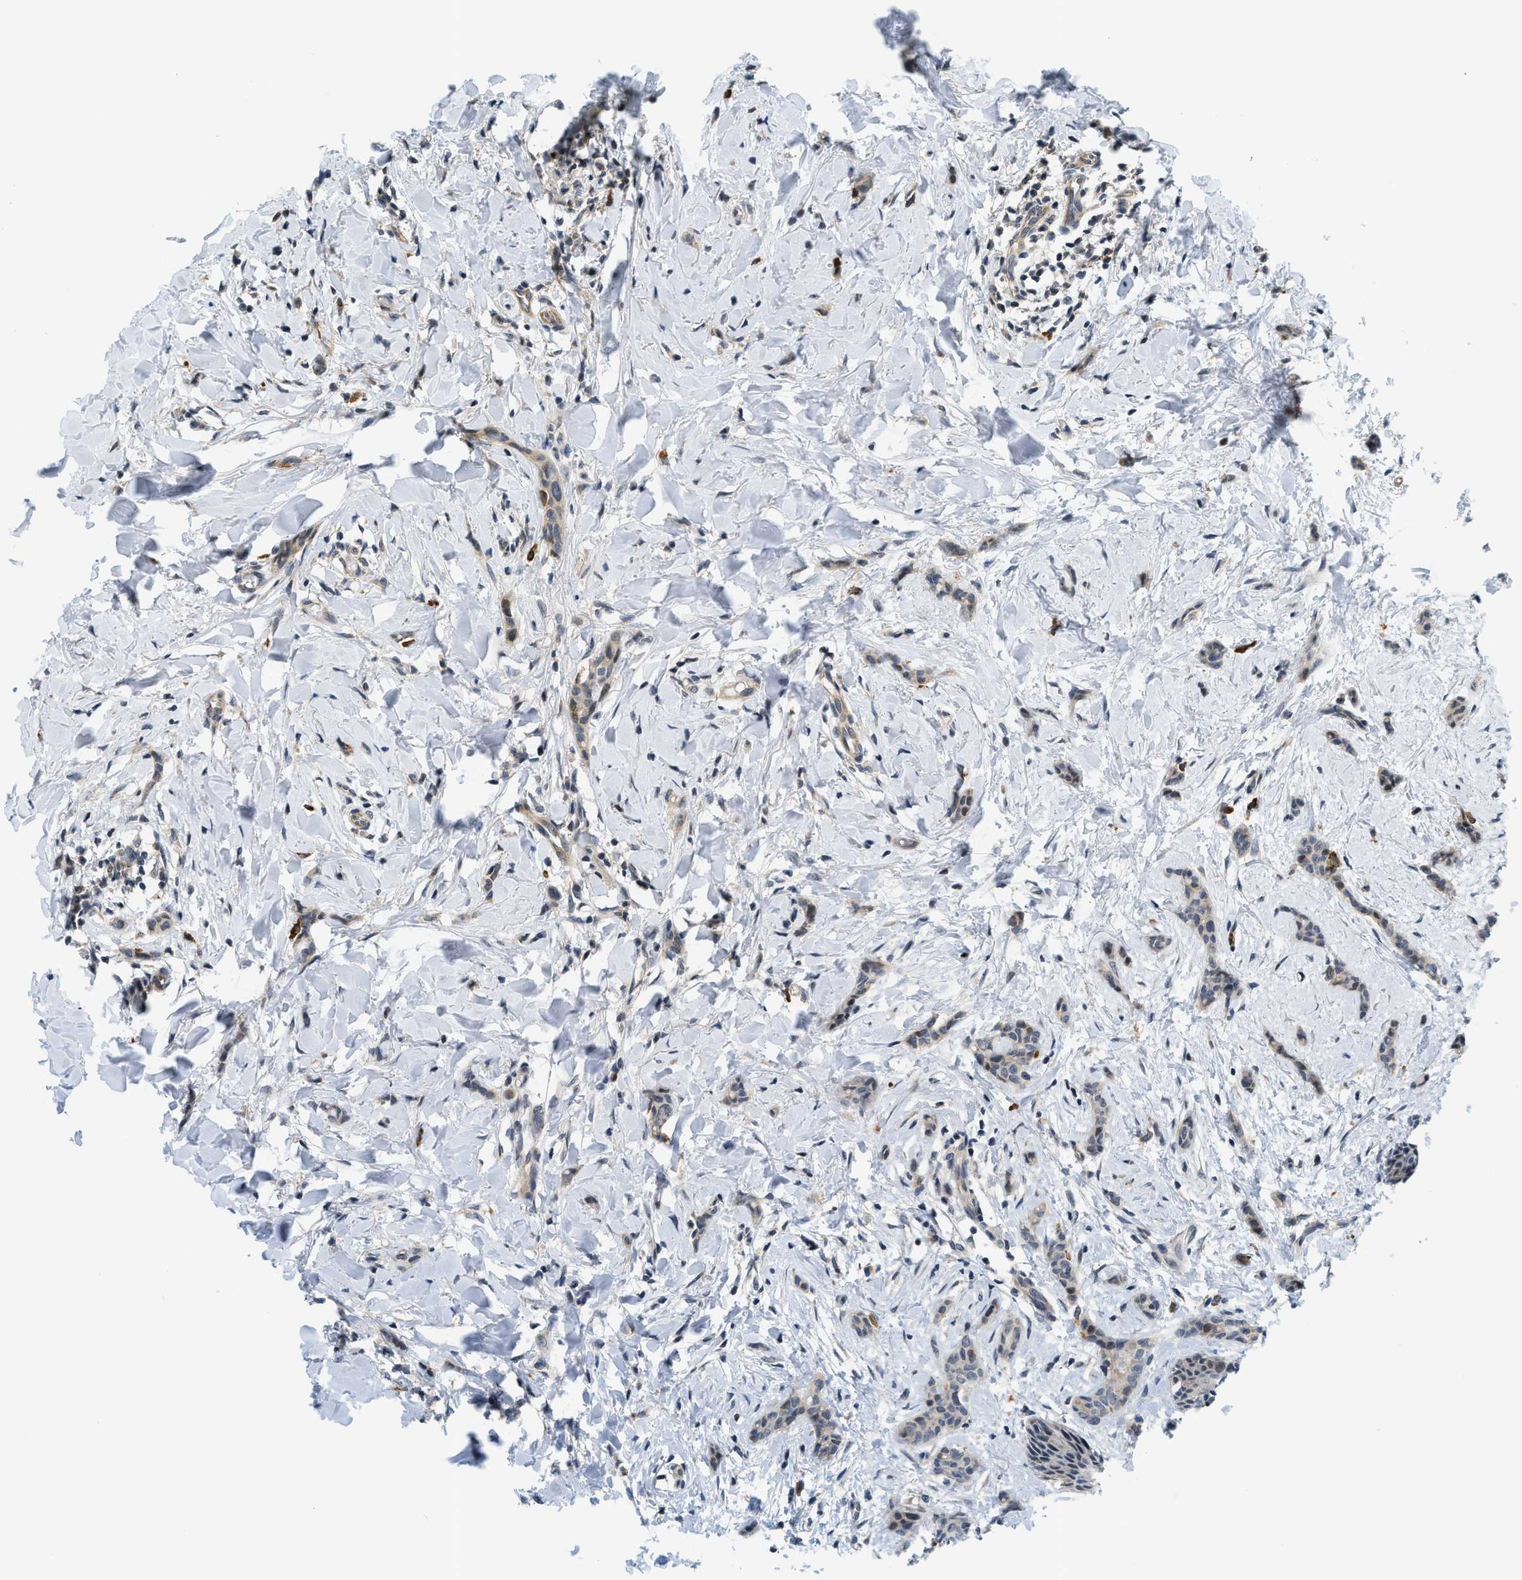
{"staining": {"intensity": "negative", "quantity": "none", "location": "none"}, "tissue": "breast cancer", "cell_type": "Tumor cells", "image_type": "cancer", "snomed": [{"axis": "morphology", "description": "Lobular carcinoma"}, {"axis": "topography", "description": "Skin"}, {"axis": "topography", "description": "Breast"}], "caption": "Tumor cells show no significant protein staining in lobular carcinoma (breast). The staining was performed using DAB to visualize the protein expression in brown, while the nuclei were stained in blue with hematoxylin (Magnification: 20x).", "gene": "KMT2A", "patient": {"sex": "female", "age": 46}}